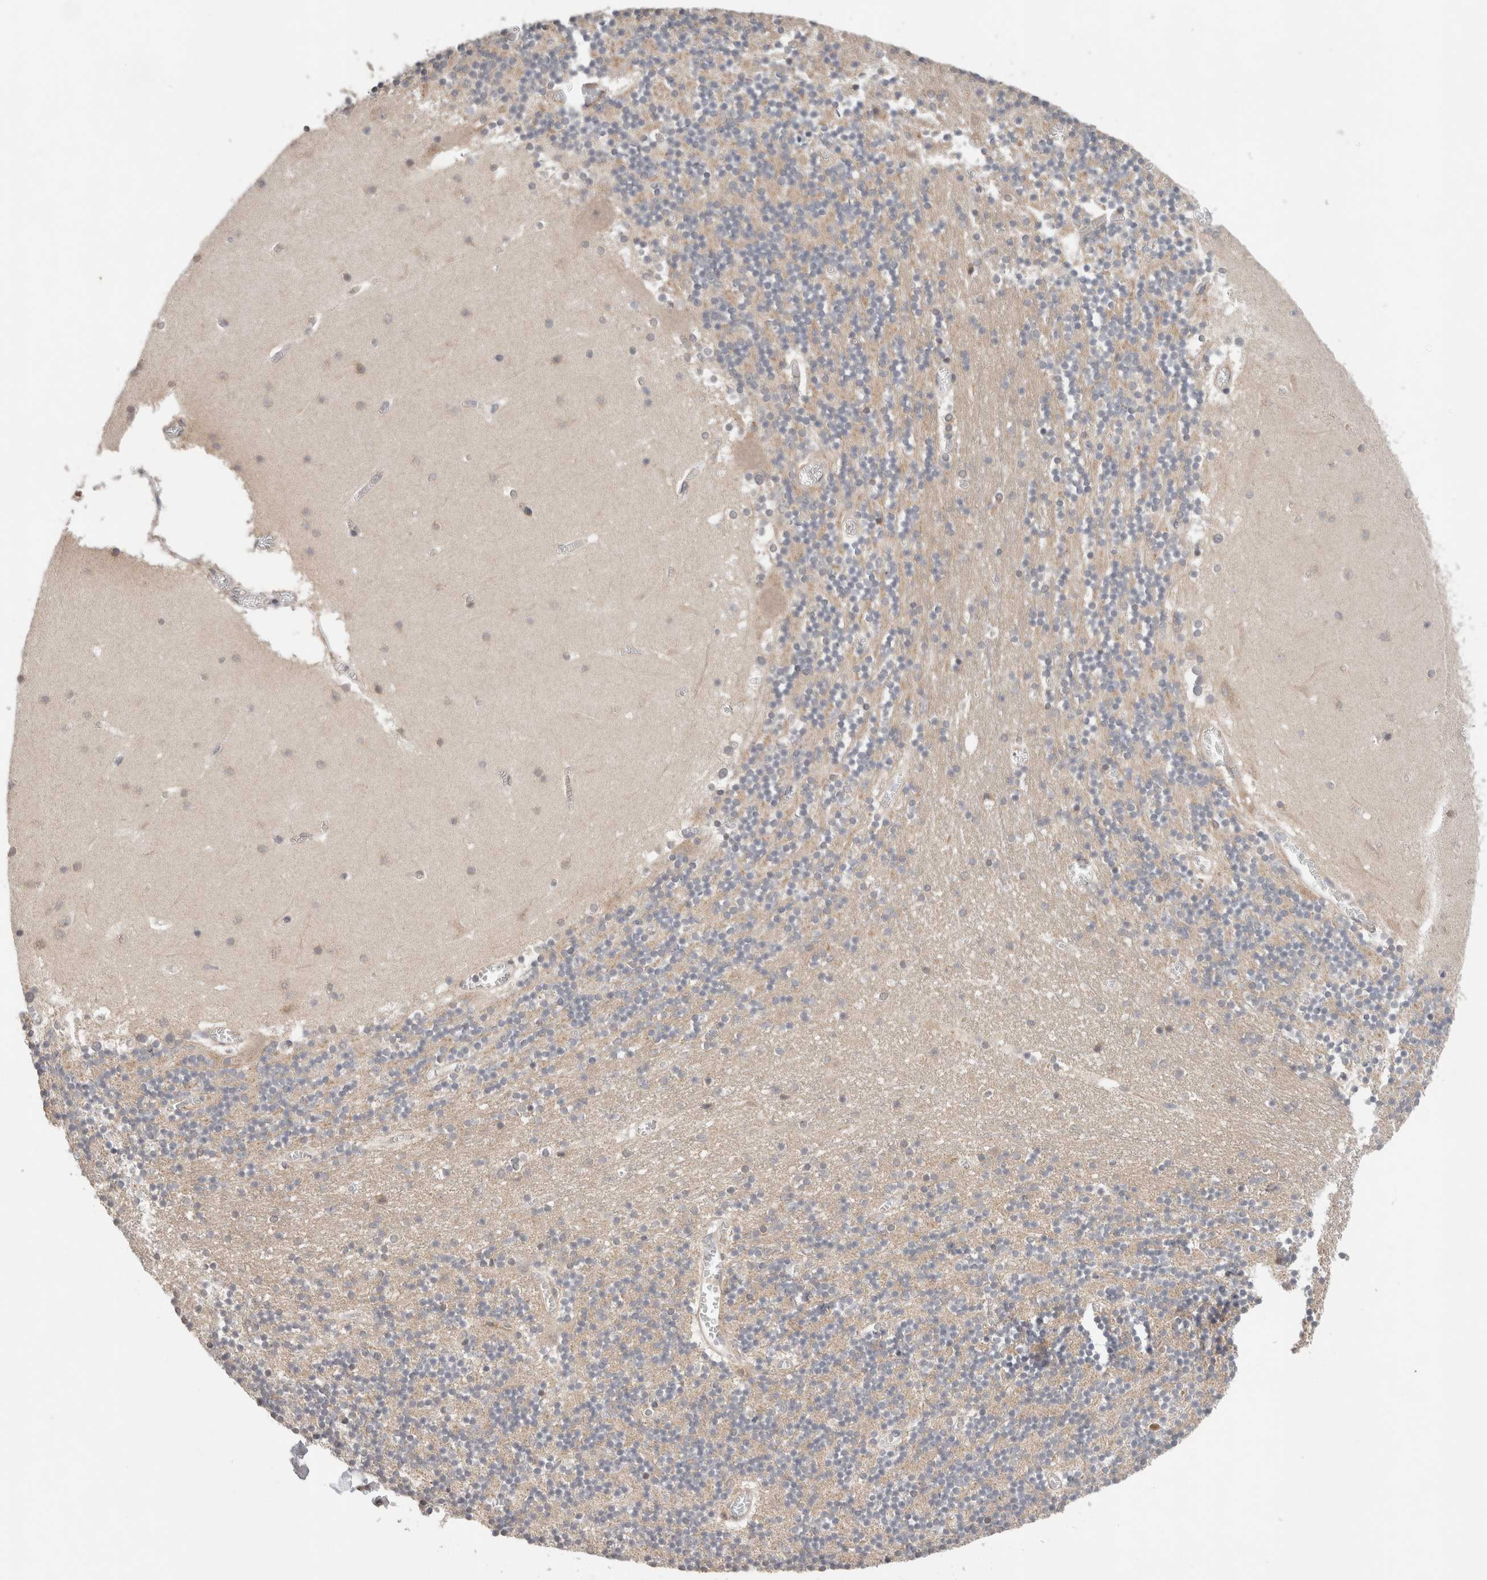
{"staining": {"intensity": "moderate", "quantity": "<25%", "location": "cytoplasmic/membranous"}, "tissue": "cerebellum", "cell_type": "Cells in granular layer", "image_type": "normal", "snomed": [{"axis": "morphology", "description": "Normal tissue, NOS"}, {"axis": "topography", "description": "Cerebellum"}], "caption": "IHC histopathology image of benign cerebellum: human cerebellum stained using IHC displays low levels of moderate protein expression localized specifically in the cytoplasmic/membranous of cells in granular layer, appearing as a cytoplasmic/membranous brown color.", "gene": "SGK1", "patient": {"sex": "female", "age": 28}}